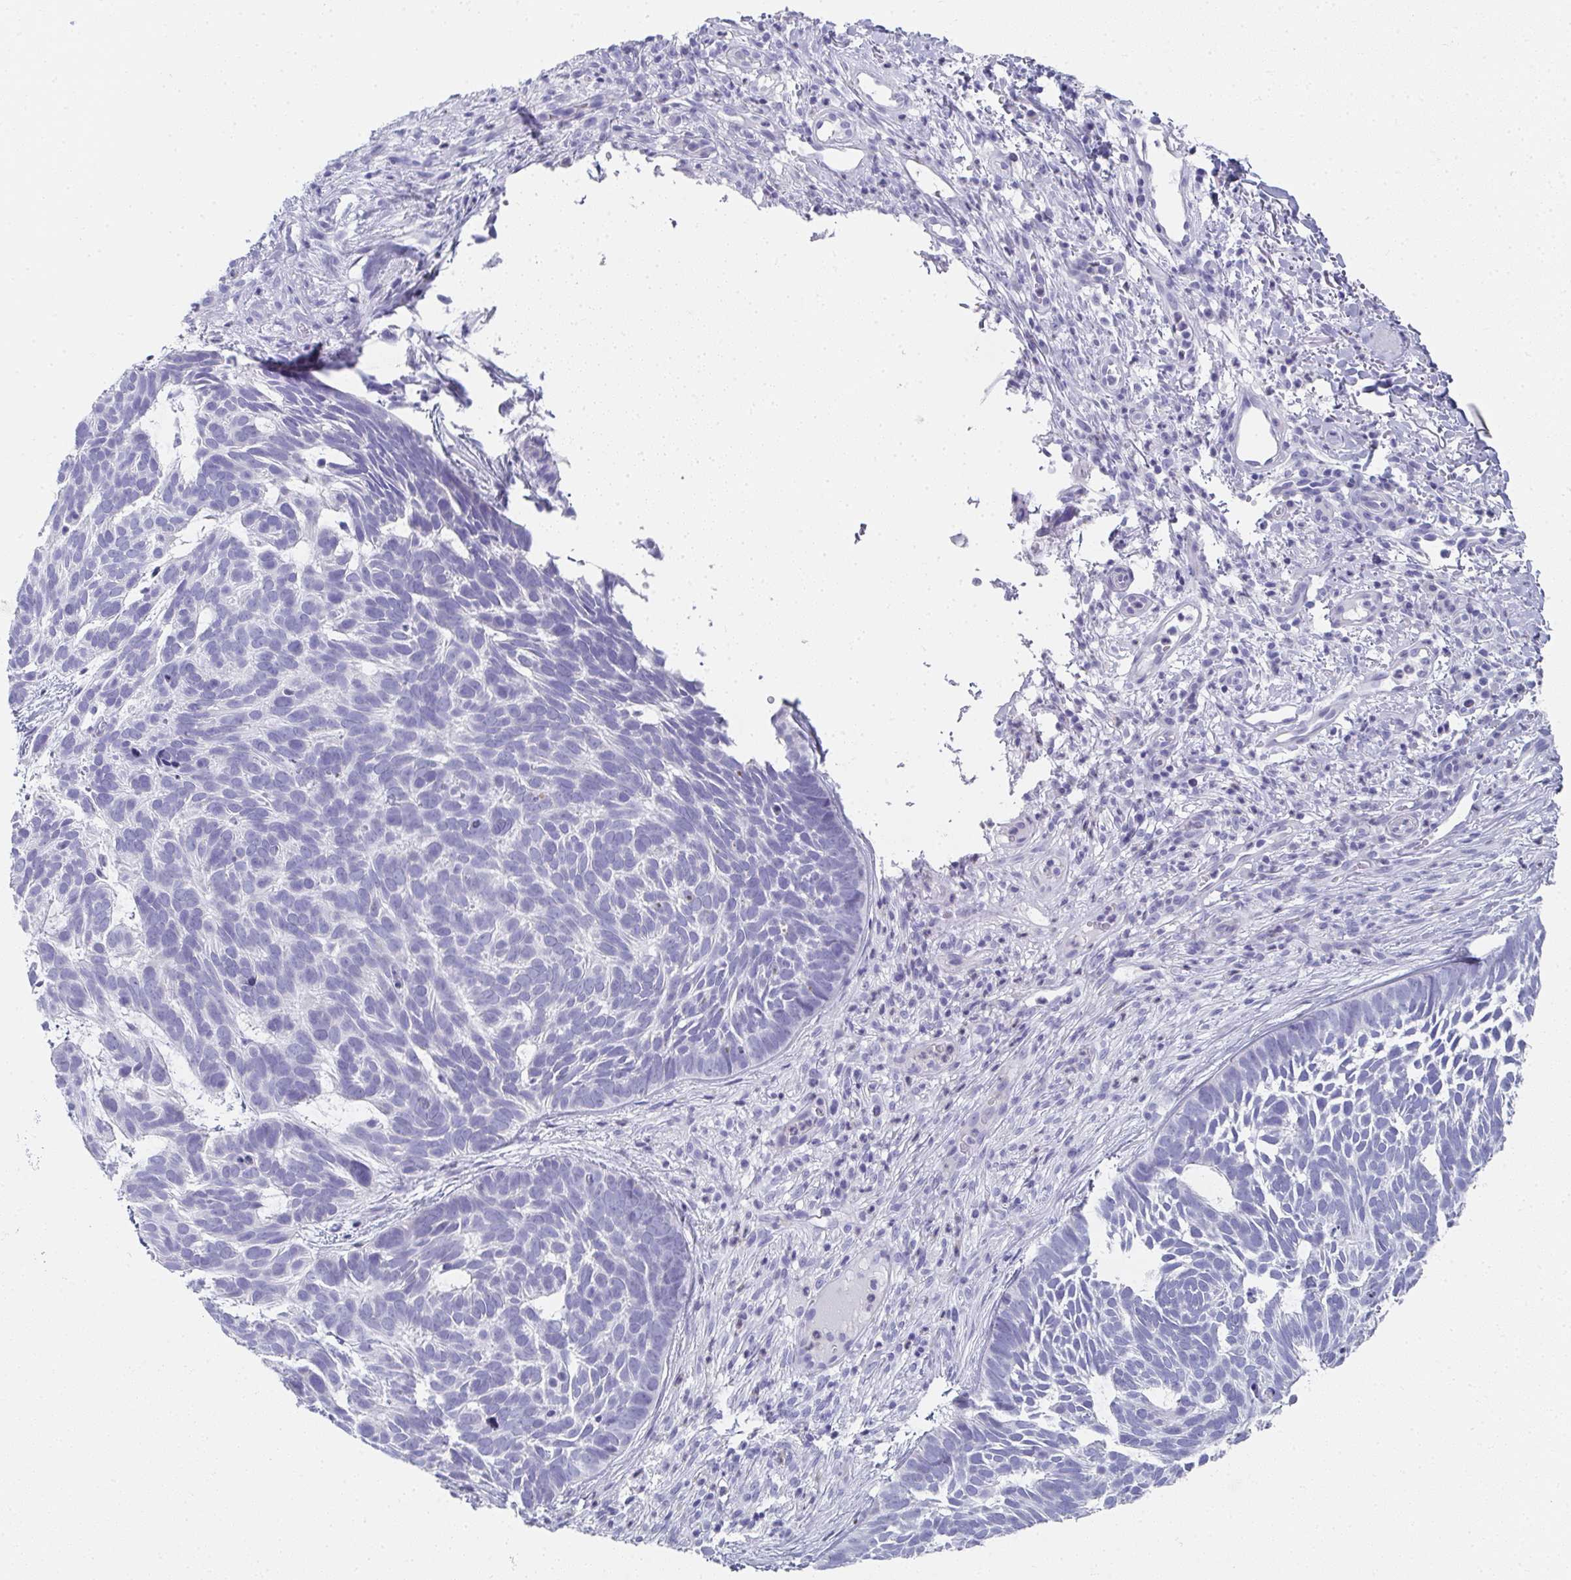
{"staining": {"intensity": "negative", "quantity": "none", "location": "none"}, "tissue": "skin cancer", "cell_type": "Tumor cells", "image_type": "cancer", "snomed": [{"axis": "morphology", "description": "Basal cell carcinoma"}, {"axis": "topography", "description": "Skin"}], "caption": "This is a histopathology image of immunohistochemistry staining of basal cell carcinoma (skin), which shows no staining in tumor cells.", "gene": "SYCP1", "patient": {"sex": "male", "age": 78}}